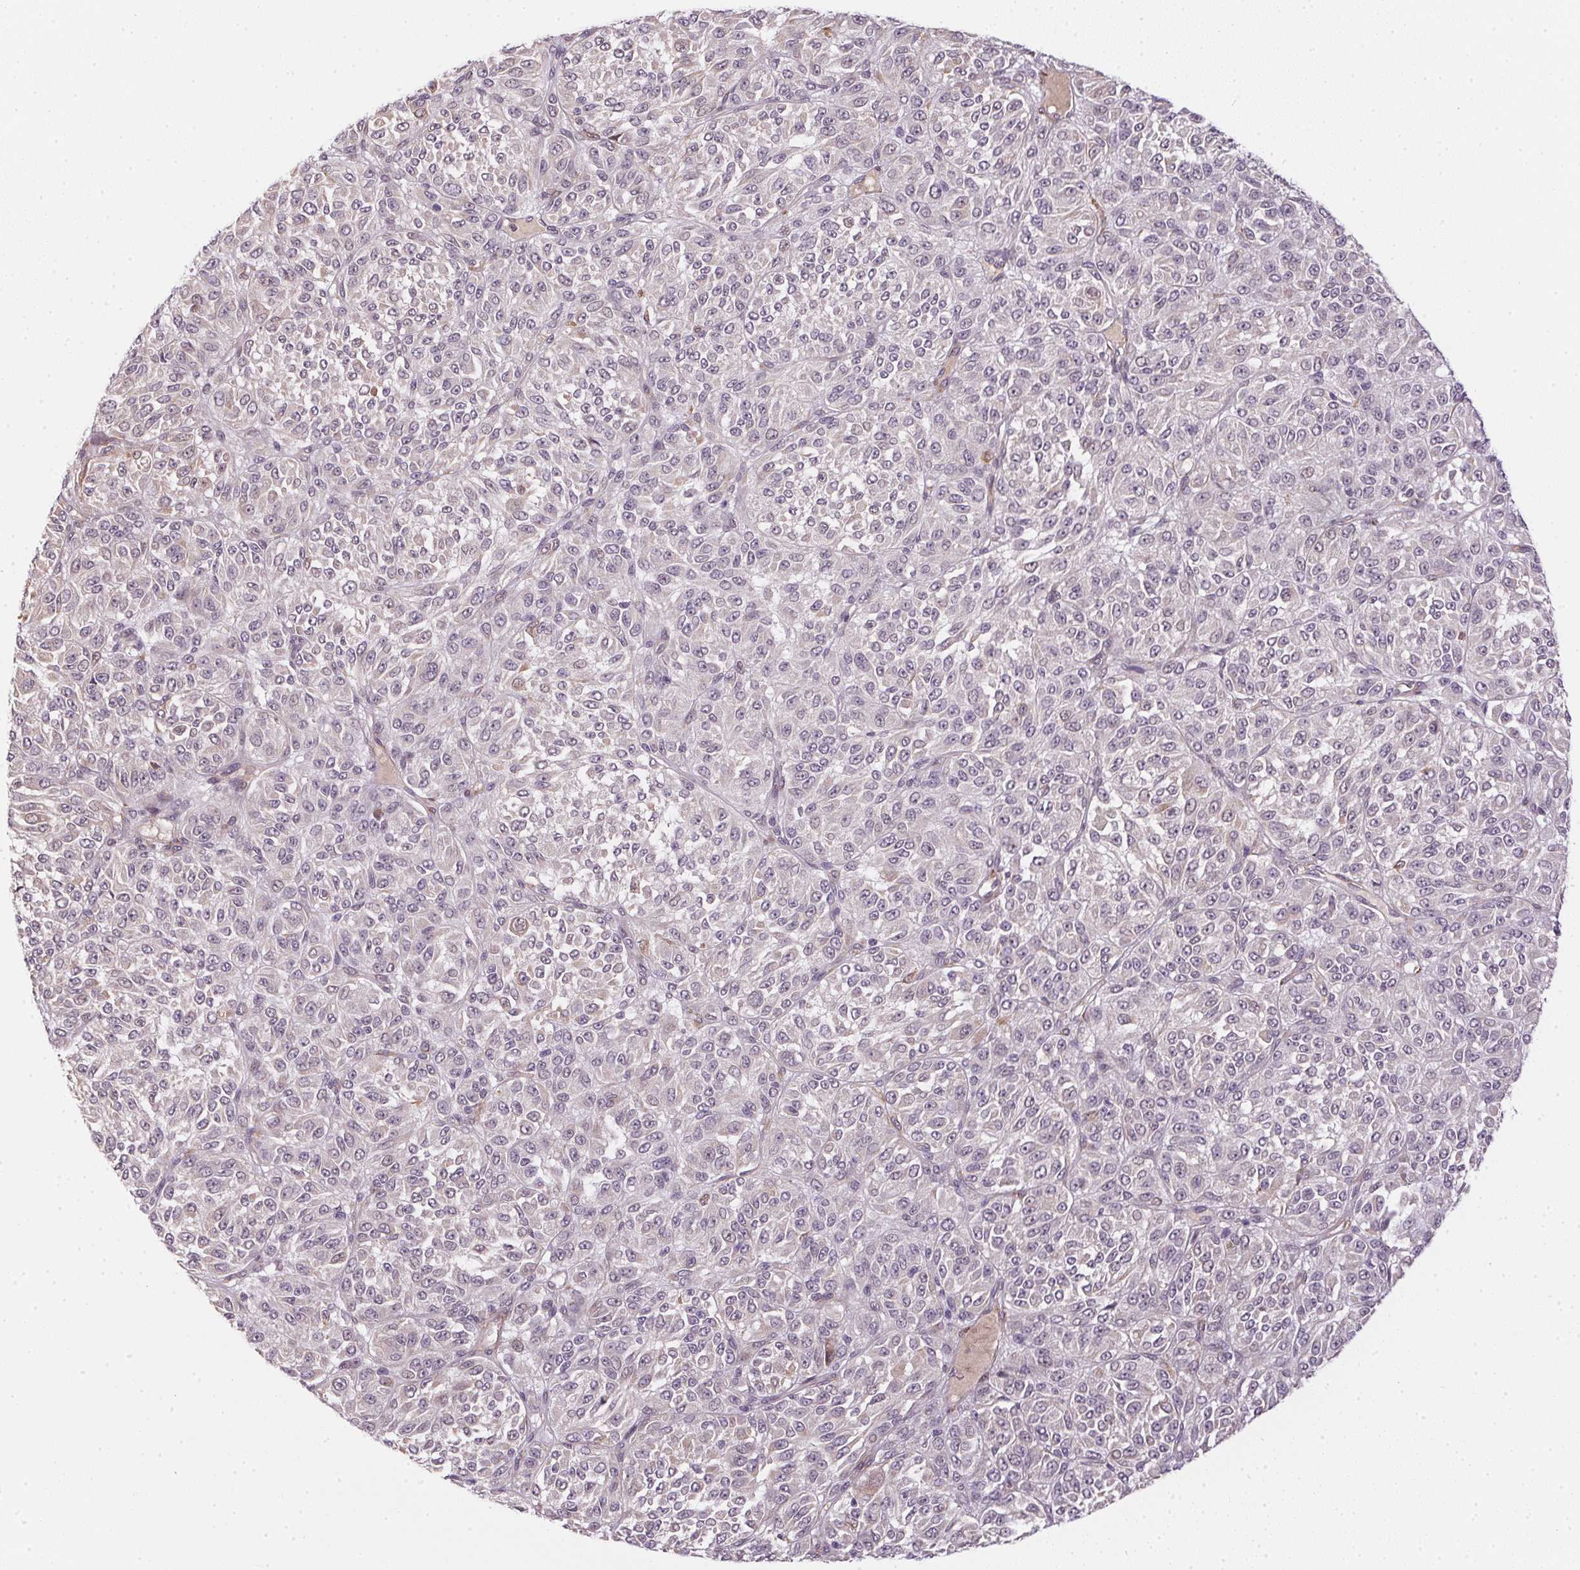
{"staining": {"intensity": "negative", "quantity": "none", "location": "none"}, "tissue": "melanoma", "cell_type": "Tumor cells", "image_type": "cancer", "snomed": [{"axis": "morphology", "description": "Malignant melanoma, Metastatic site"}, {"axis": "topography", "description": "Brain"}], "caption": "Malignant melanoma (metastatic site) was stained to show a protein in brown. There is no significant staining in tumor cells. The staining is performed using DAB (3,3'-diaminobenzidine) brown chromogen with nuclei counter-stained in using hematoxylin.", "gene": "CFAP92", "patient": {"sex": "female", "age": 56}}